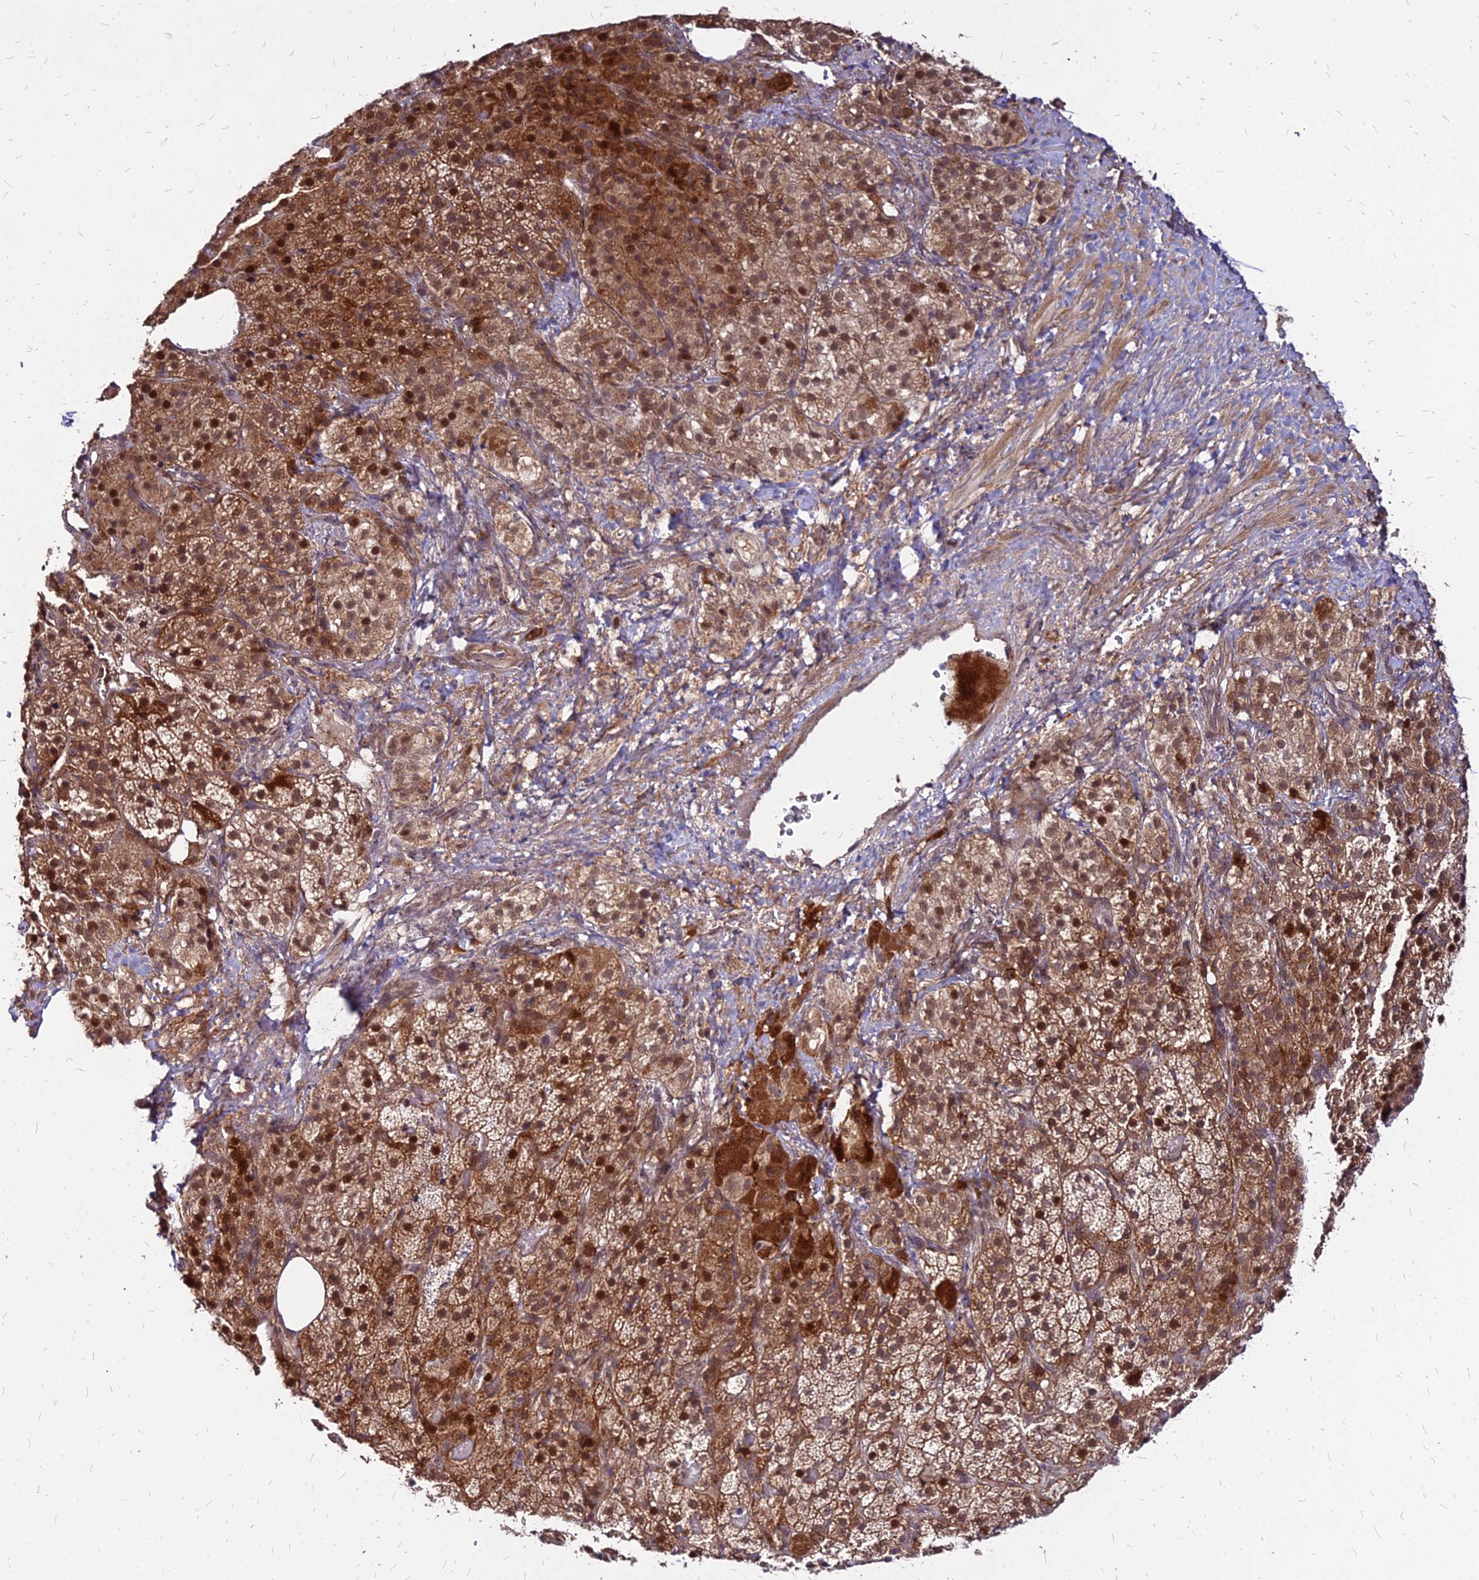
{"staining": {"intensity": "strong", "quantity": ">75%", "location": "cytoplasmic/membranous,nuclear"}, "tissue": "adrenal gland", "cell_type": "Glandular cells", "image_type": "normal", "snomed": [{"axis": "morphology", "description": "Normal tissue, NOS"}, {"axis": "topography", "description": "Adrenal gland"}], "caption": "Immunohistochemical staining of benign adrenal gland exhibits high levels of strong cytoplasmic/membranous,nuclear expression in approximately >75% of glandular cells.", "gene": "APBA3", "patient": {"sex": "female", "age": 59}}